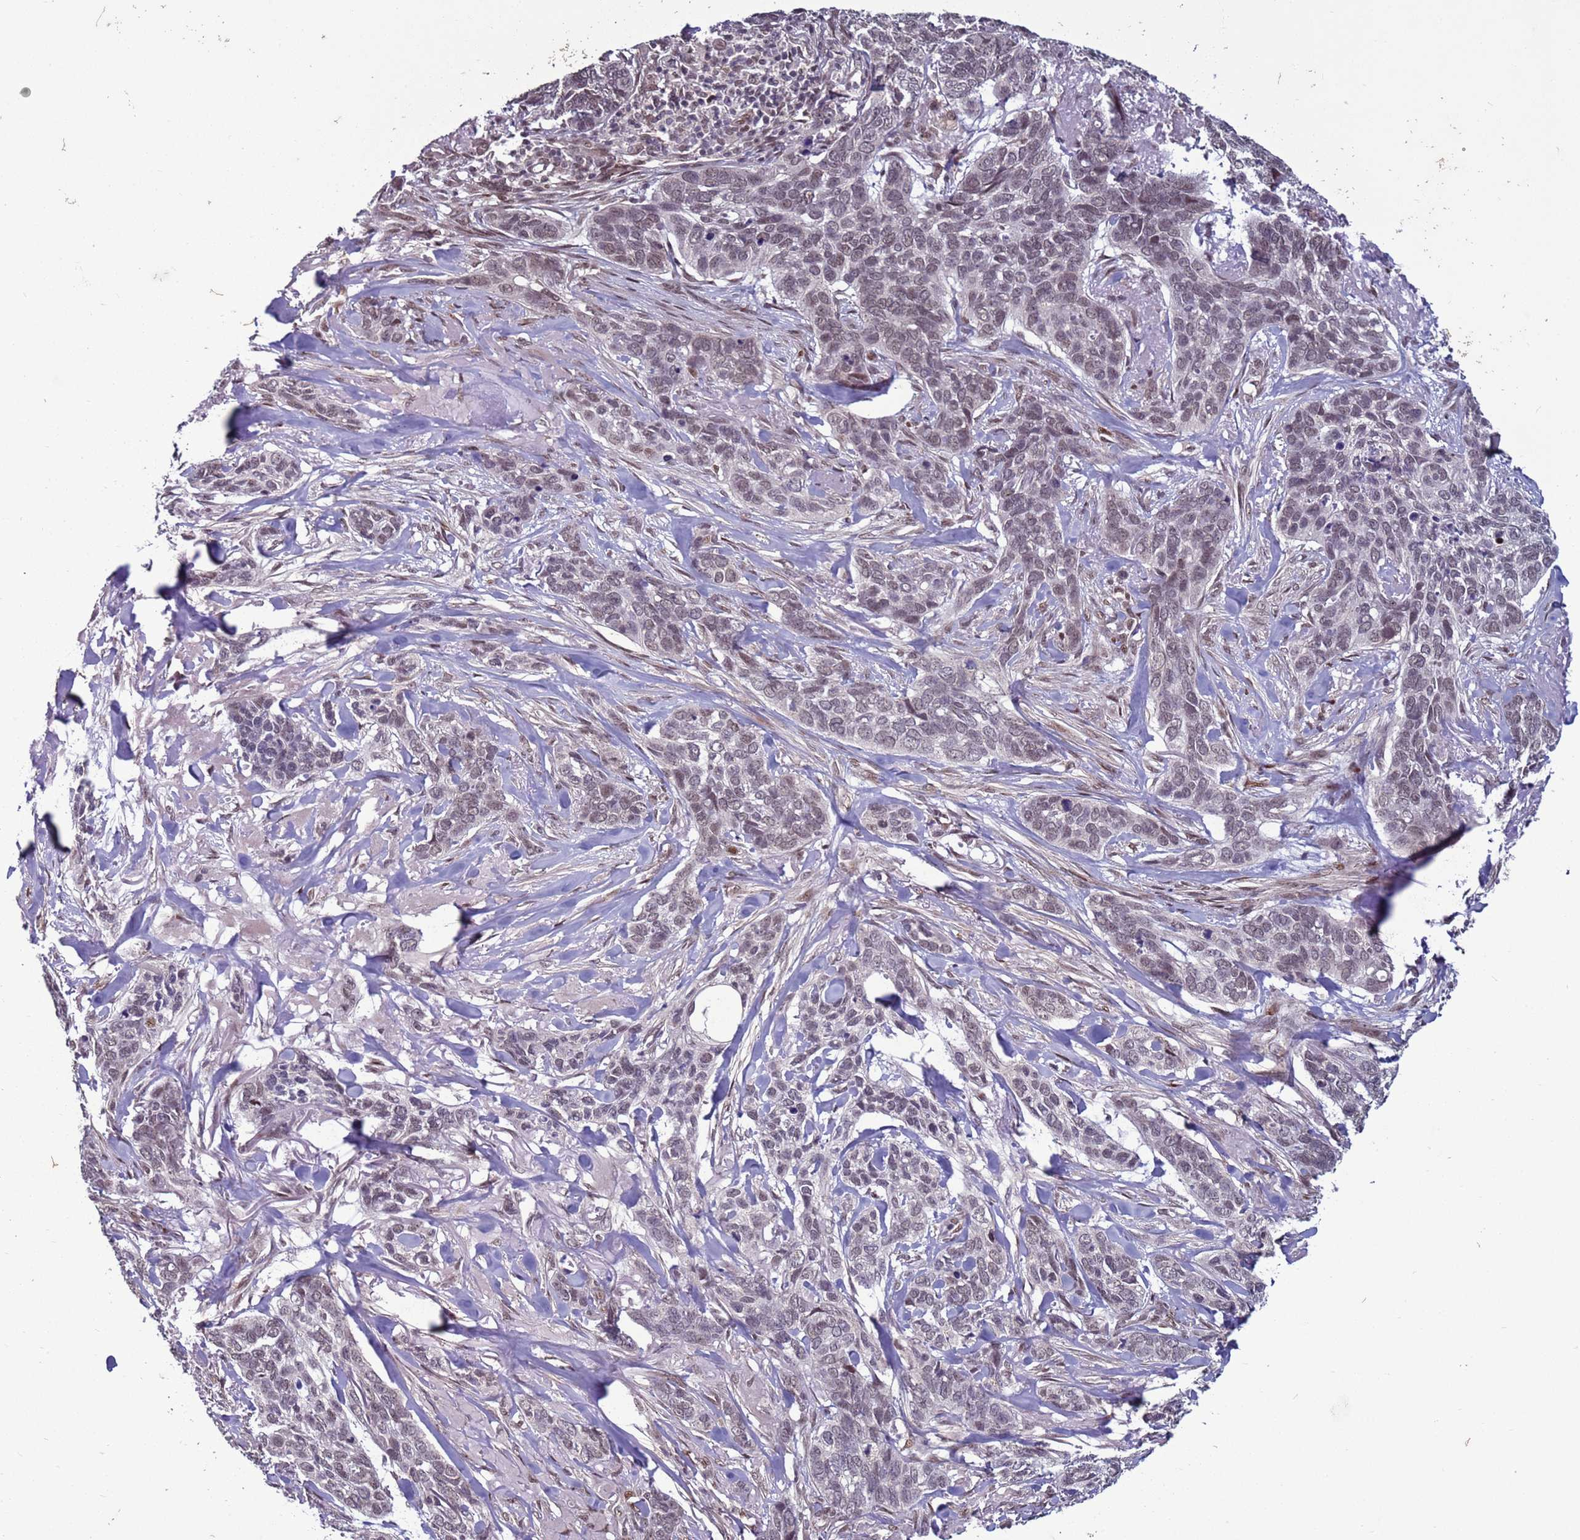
{"staining": {"intensity": "weak", "quantity": "<25%", "location": "nuclear"}, "tissue": "skin cancer", "cell_type": "Tumor cells", "image_type": "cancer", "snomed": [{"axis": "morphology", "description": "Basal cell carcinoma"}, {"axis": "topography", "description": "Skin"}], "caption": "Skin cancer was stained to show a protein in brown. There is no significant expression in tumor cells.", "gene": "SHC3", "patient": {"sex": "male", "age": 86}}